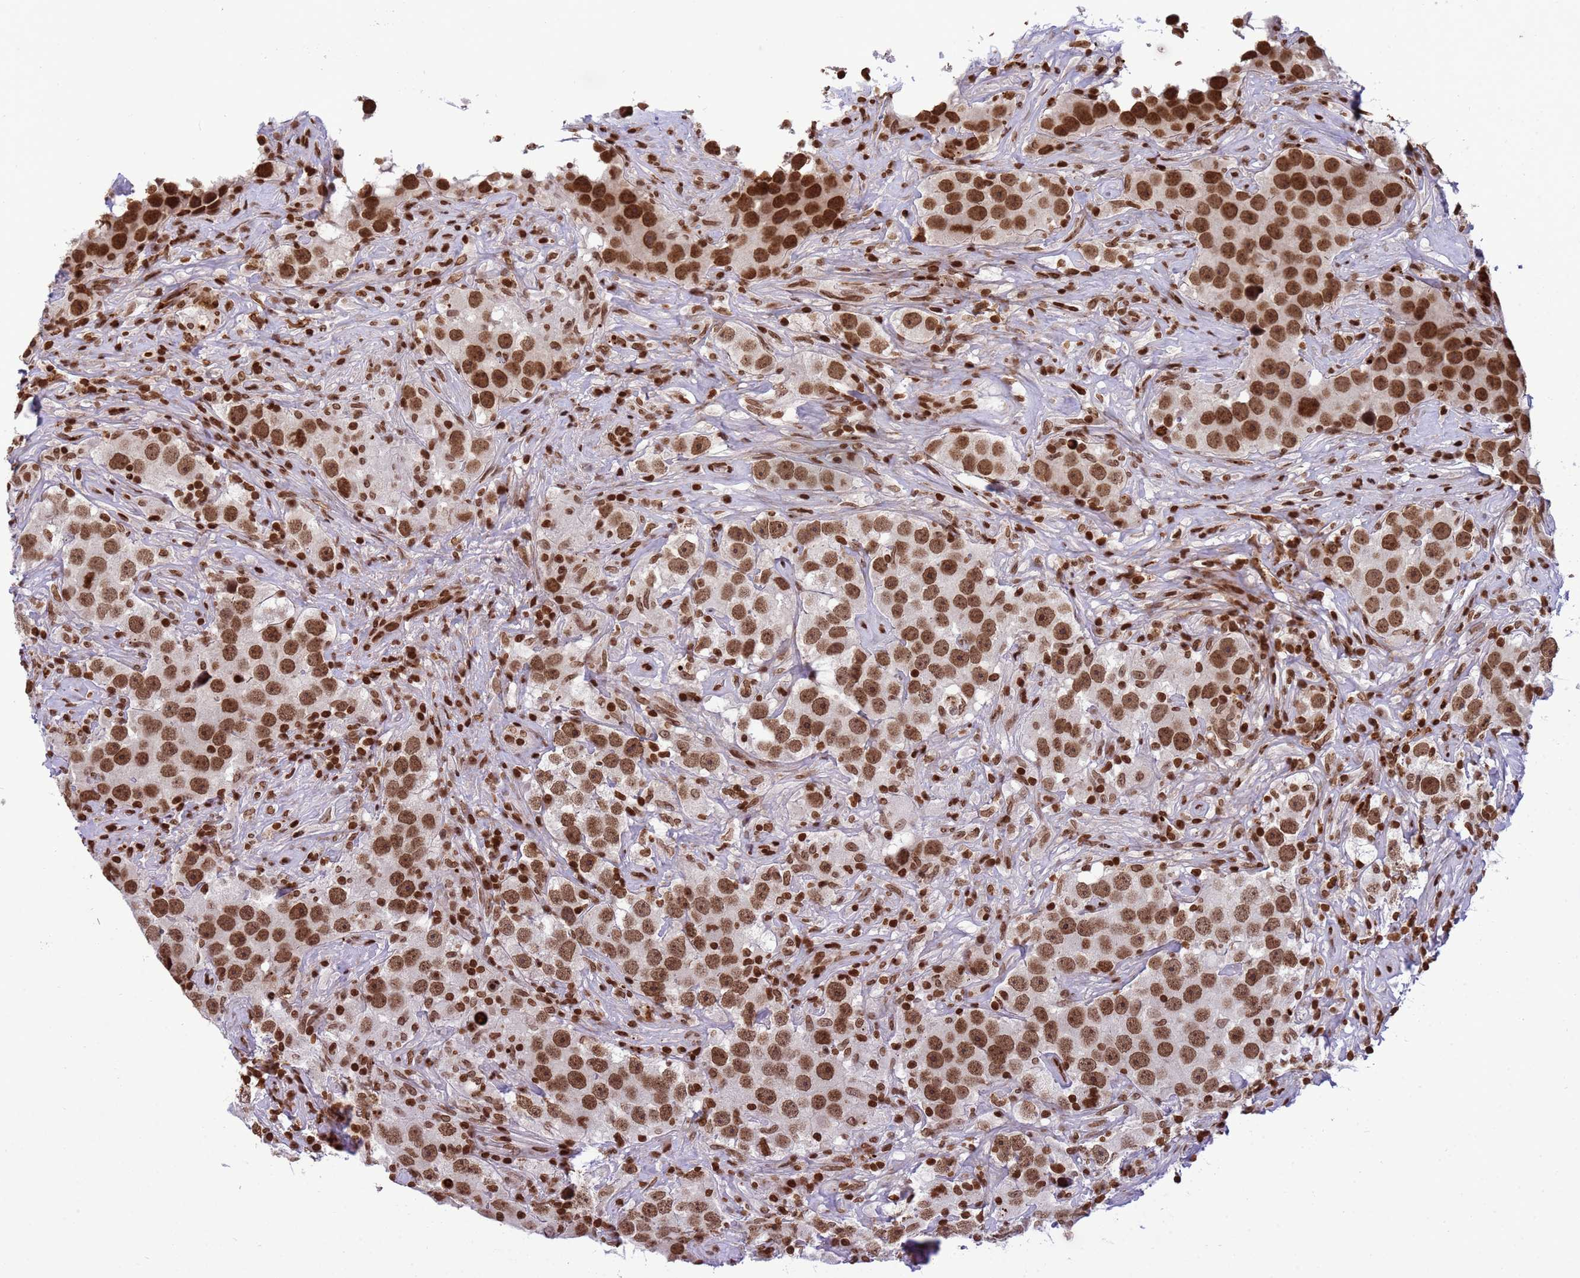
{"staining": {"intensity": "strong", "quantity": ">75%", "location": "nuclear"}, "tissue": "testis cancer", "cell_type": "Tumor cells", "image_type": "cancer", "snomed": [{"axis": "morphology", "description": "Seminoma, NOS"}, {"axis": "topography", "description": "Testis"}], "caption": "Testis cancer (seminoma) tissue reveals strong nuclear staining in approximately >75% of tumor cells The protein of interest is stained brown, and the nuclei are stained in blue (DAB IHC with brightfield microscopy, high magnification).", "gene": "H3-3B", "patient": {"sex": "male", "age": 49}}